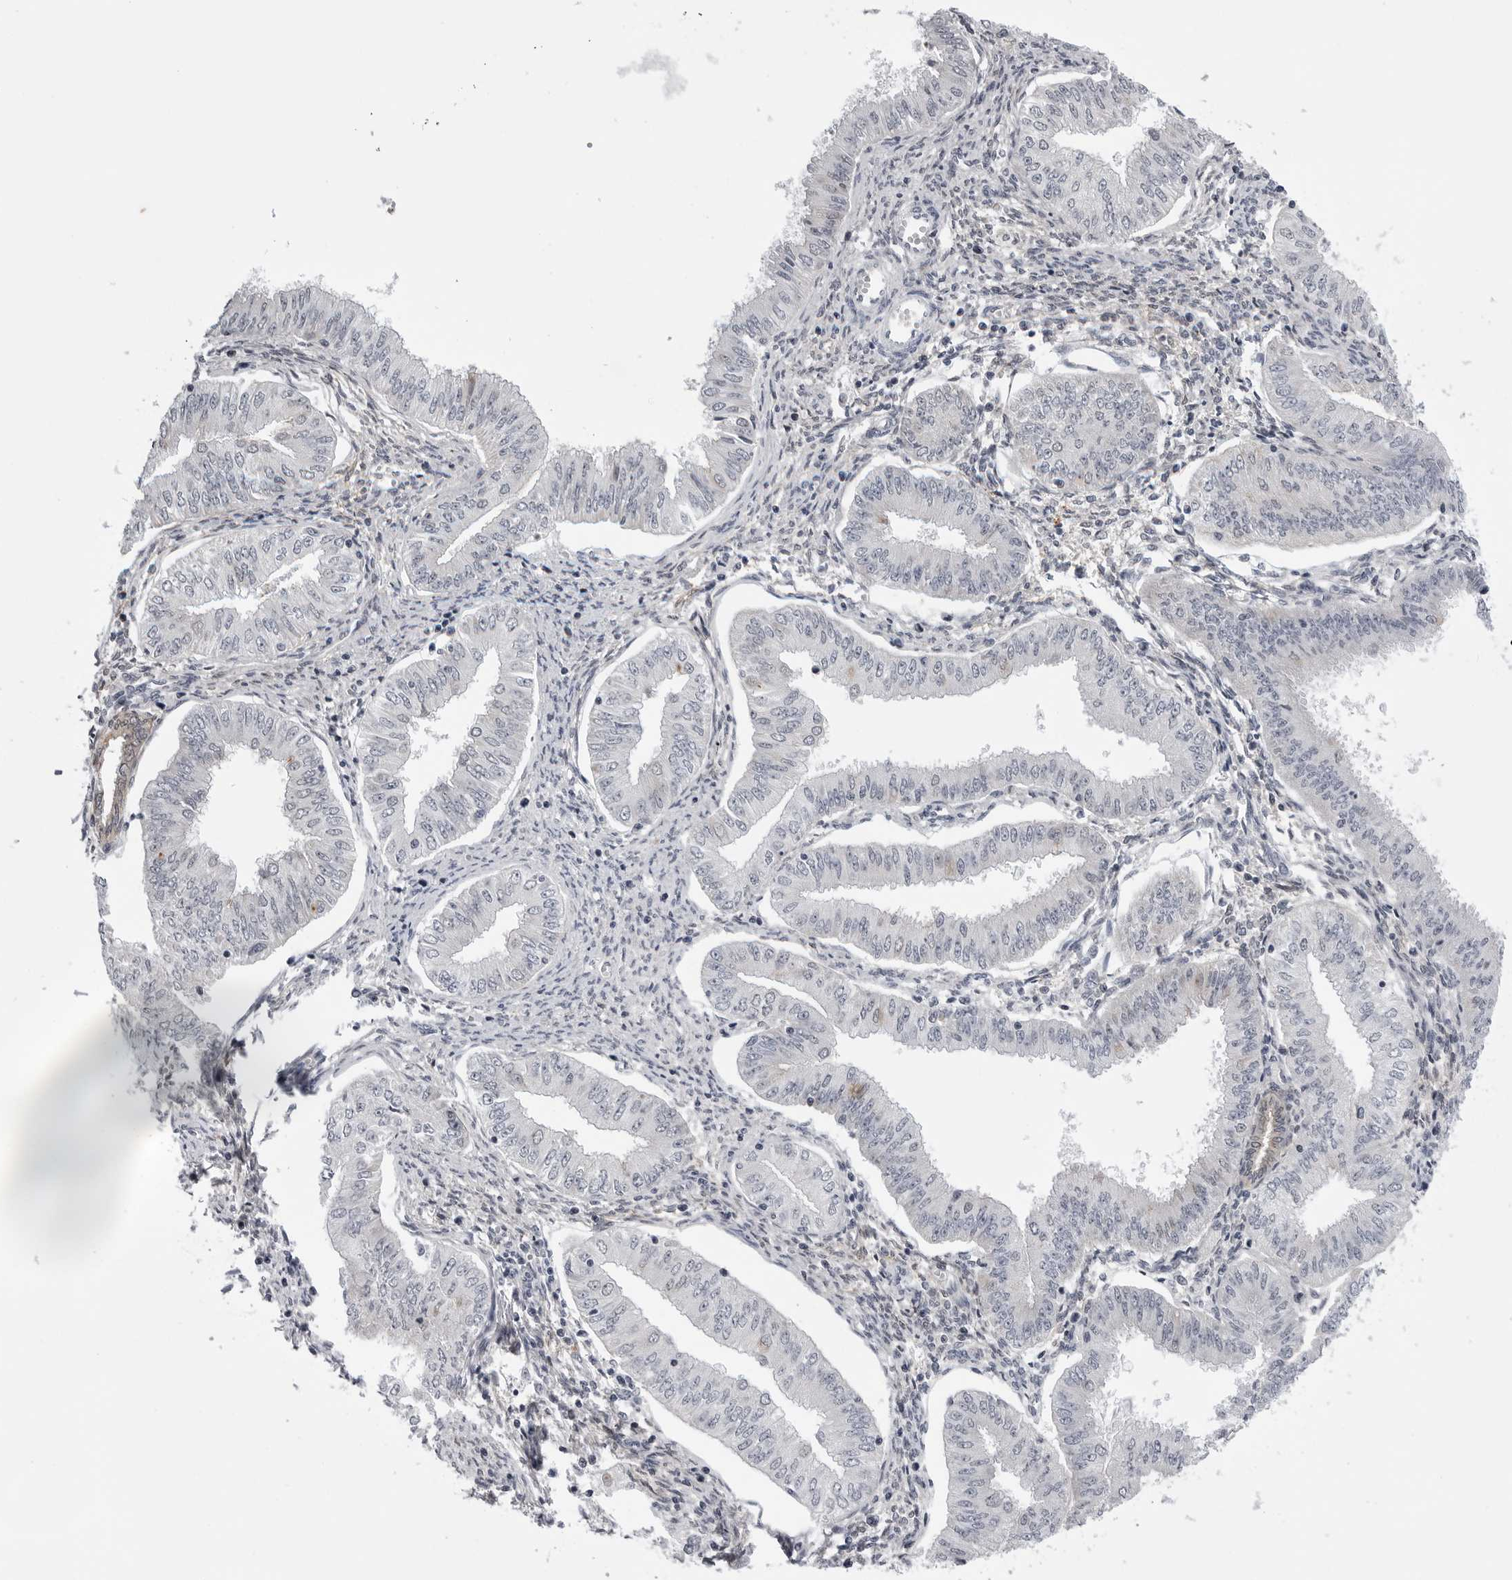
{"staining": {"intensity": "negative", "quantity": "none", "location": "none"}, "tissue": "endometrial cancer", "cell_type": "Tumor cells", "image_type": "cancer", "snomed": [{"axis": "morphology", "description": "Normal tissue, NOS"}, {"axis": "morphology", "description": "Adenocarcinoma, NOS"}, {"axis": "topography", "description": "Endometrium"}], "caption": "This histopathology image is of endometrial cancer (adenocarcinoma) stained with immunohistochemistry (IHC) to label a protein in brown with the nuclei are counter-stained blue. There is no positivity in tumor cells. (DAB immunohistochemistry visualized using brightfield microscopy, high magnification).", "gene": "CDK20", "patient": {"sex": "female", "age": 53}}